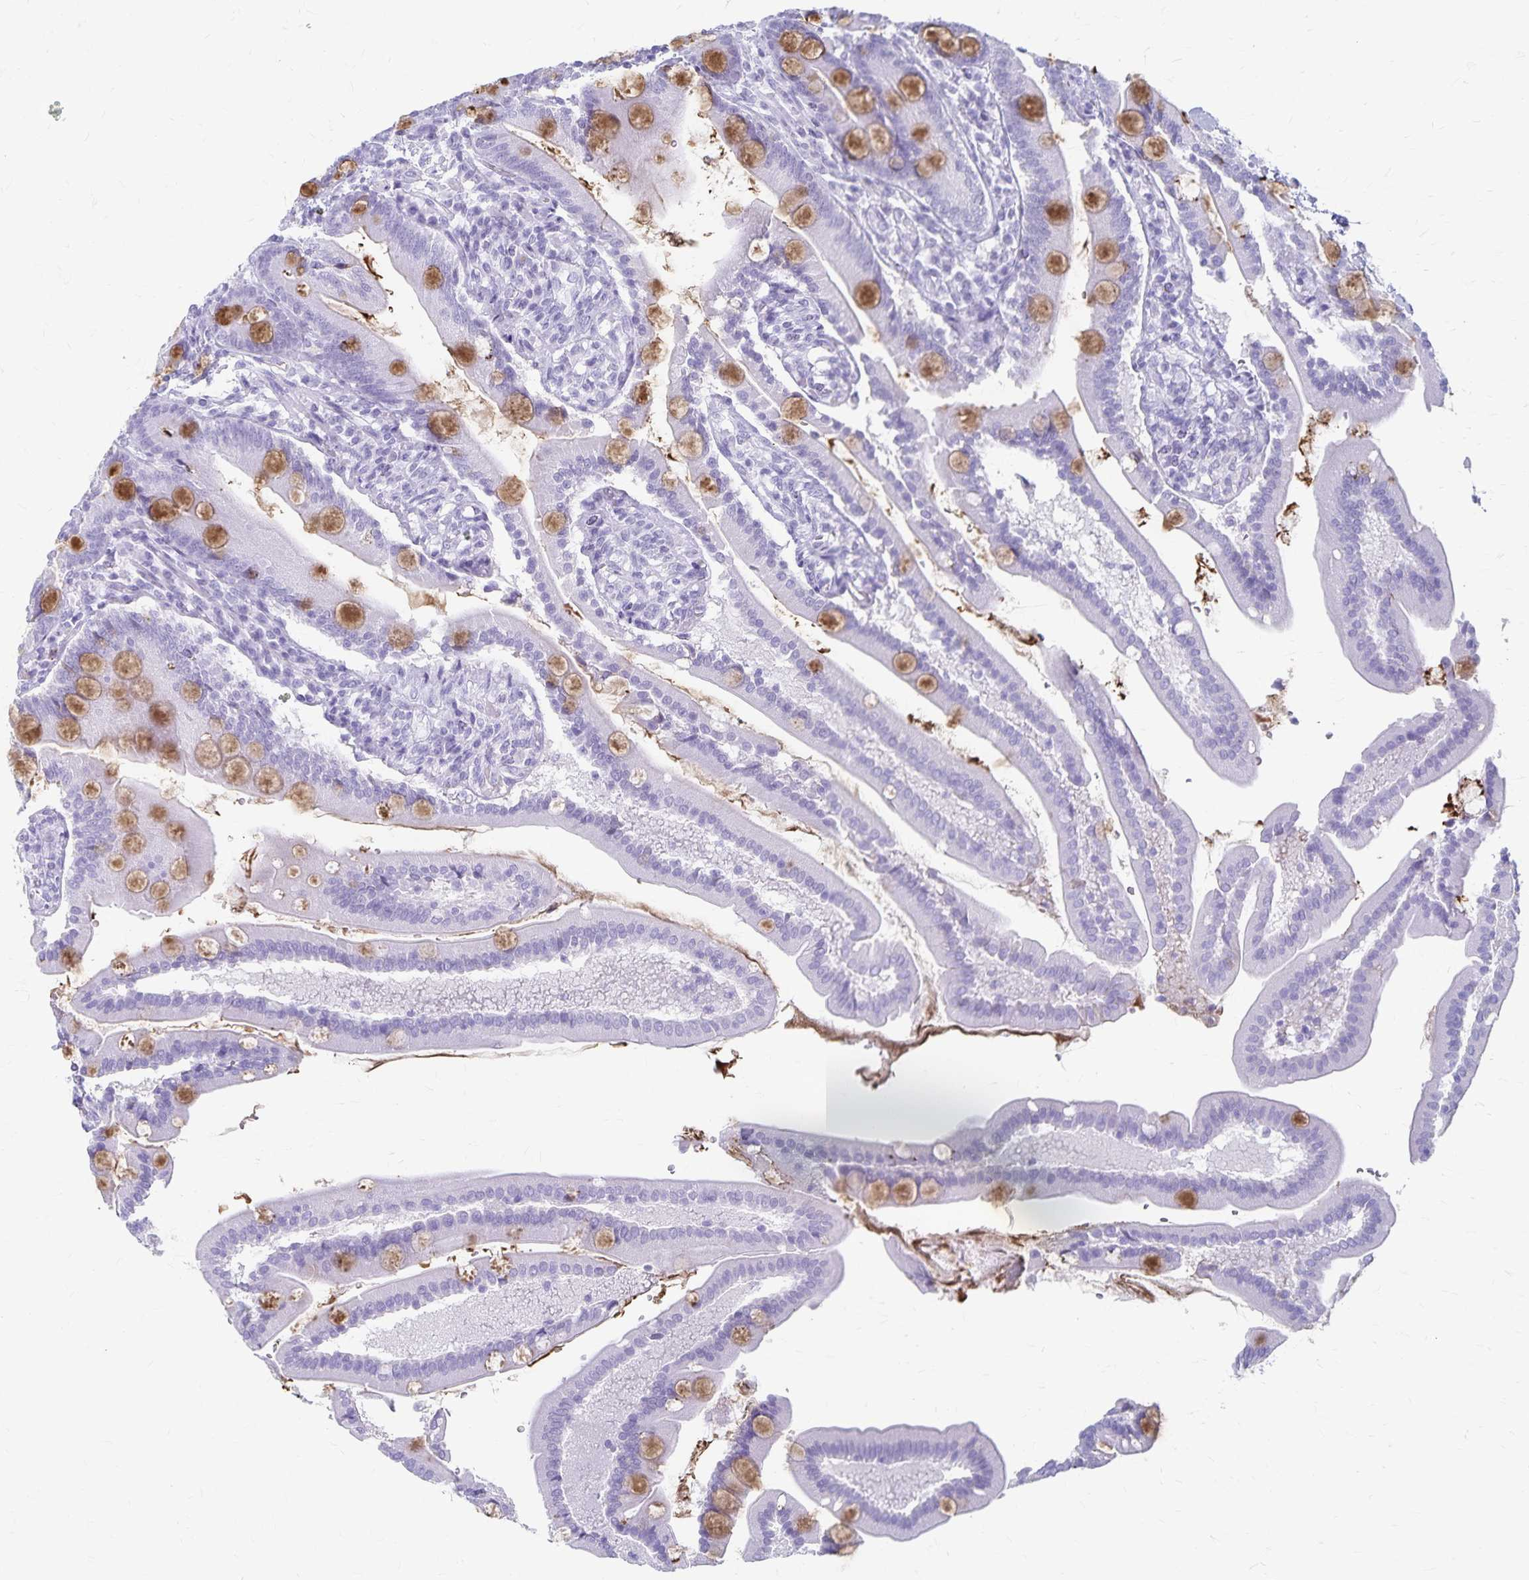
{"staining": {"intensity": "moderate", "quantity": "<25%", "location": "cytoplasmic/membranous"}, "tissue": "duodenum", "cell_type": "Glandular cells", "image_type": "normal", "snomed": [{"axis": "morphology", "description": "Normal tissue, NOS"}, {"axis": "topography", "description": "Duodenum"}], "caption": "Moderate cytoplasmic/membranous protein staining is appreciated in approximately <25% of glandular cells in duodenum.", "gene": "GPBAR1", "patient": {"sex": "female", "age": 67}}